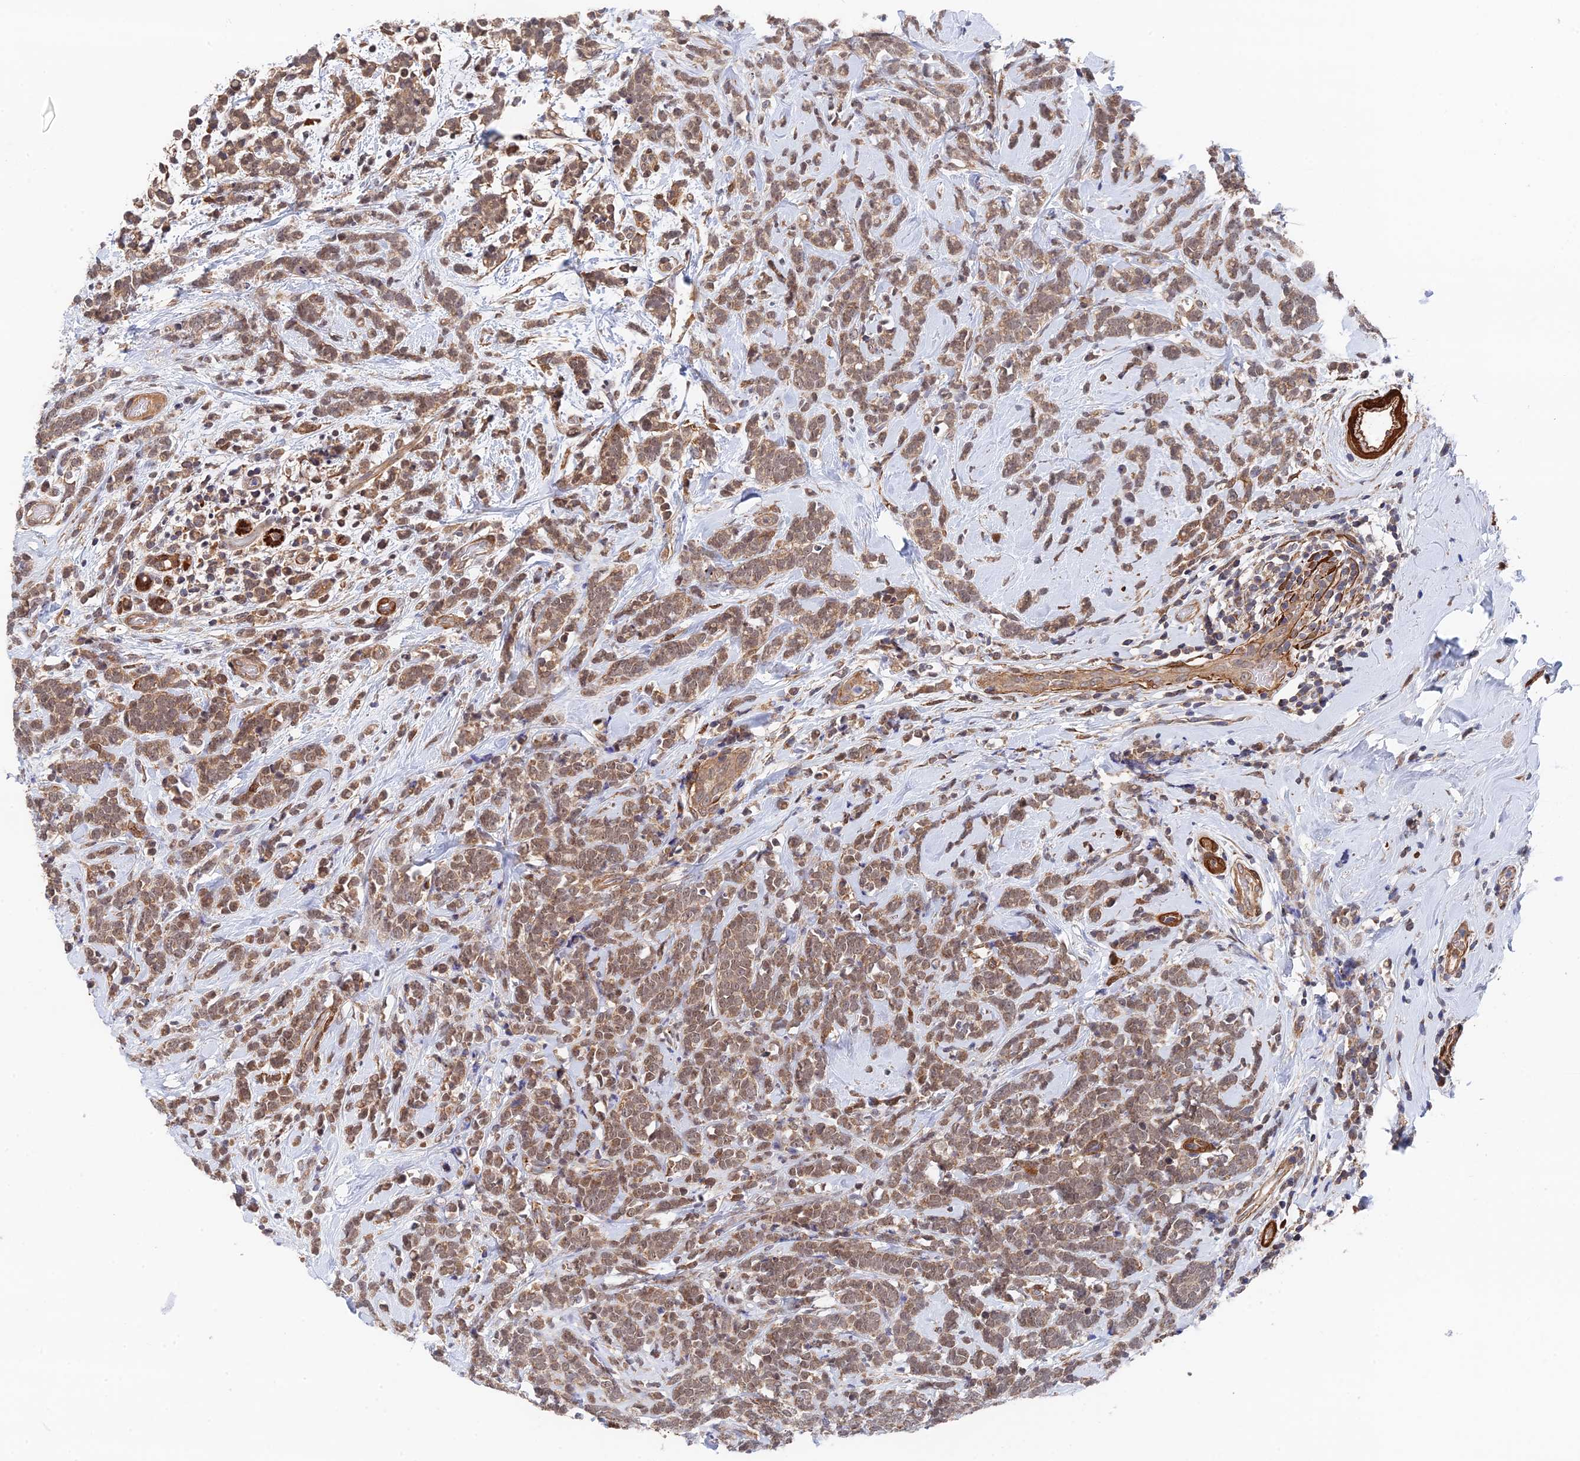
{"staining": {"intensity": "moderate", "quantity": "25%-75%", "location": "cytoplasmic/membranous"}, "tissue": "breast cancer", "cell_type": "Tumor cells", "image_type": "cancer", "snomed": [{"axis": "morphology", "description": "Lobular carcinoma"}, {"axis": "topography", "description": "Breast"}], "caption": "The image exhibits staining of breast lobular carcinoma, revealing moderate cytoplasmic/membranous protein positivity (brown color) within tumor cells. (brown staining indicates protein expression, while blue staining denotes nuclei).", "gene": "ZNF320", "patient": {"sex": "female", "age": 58}}